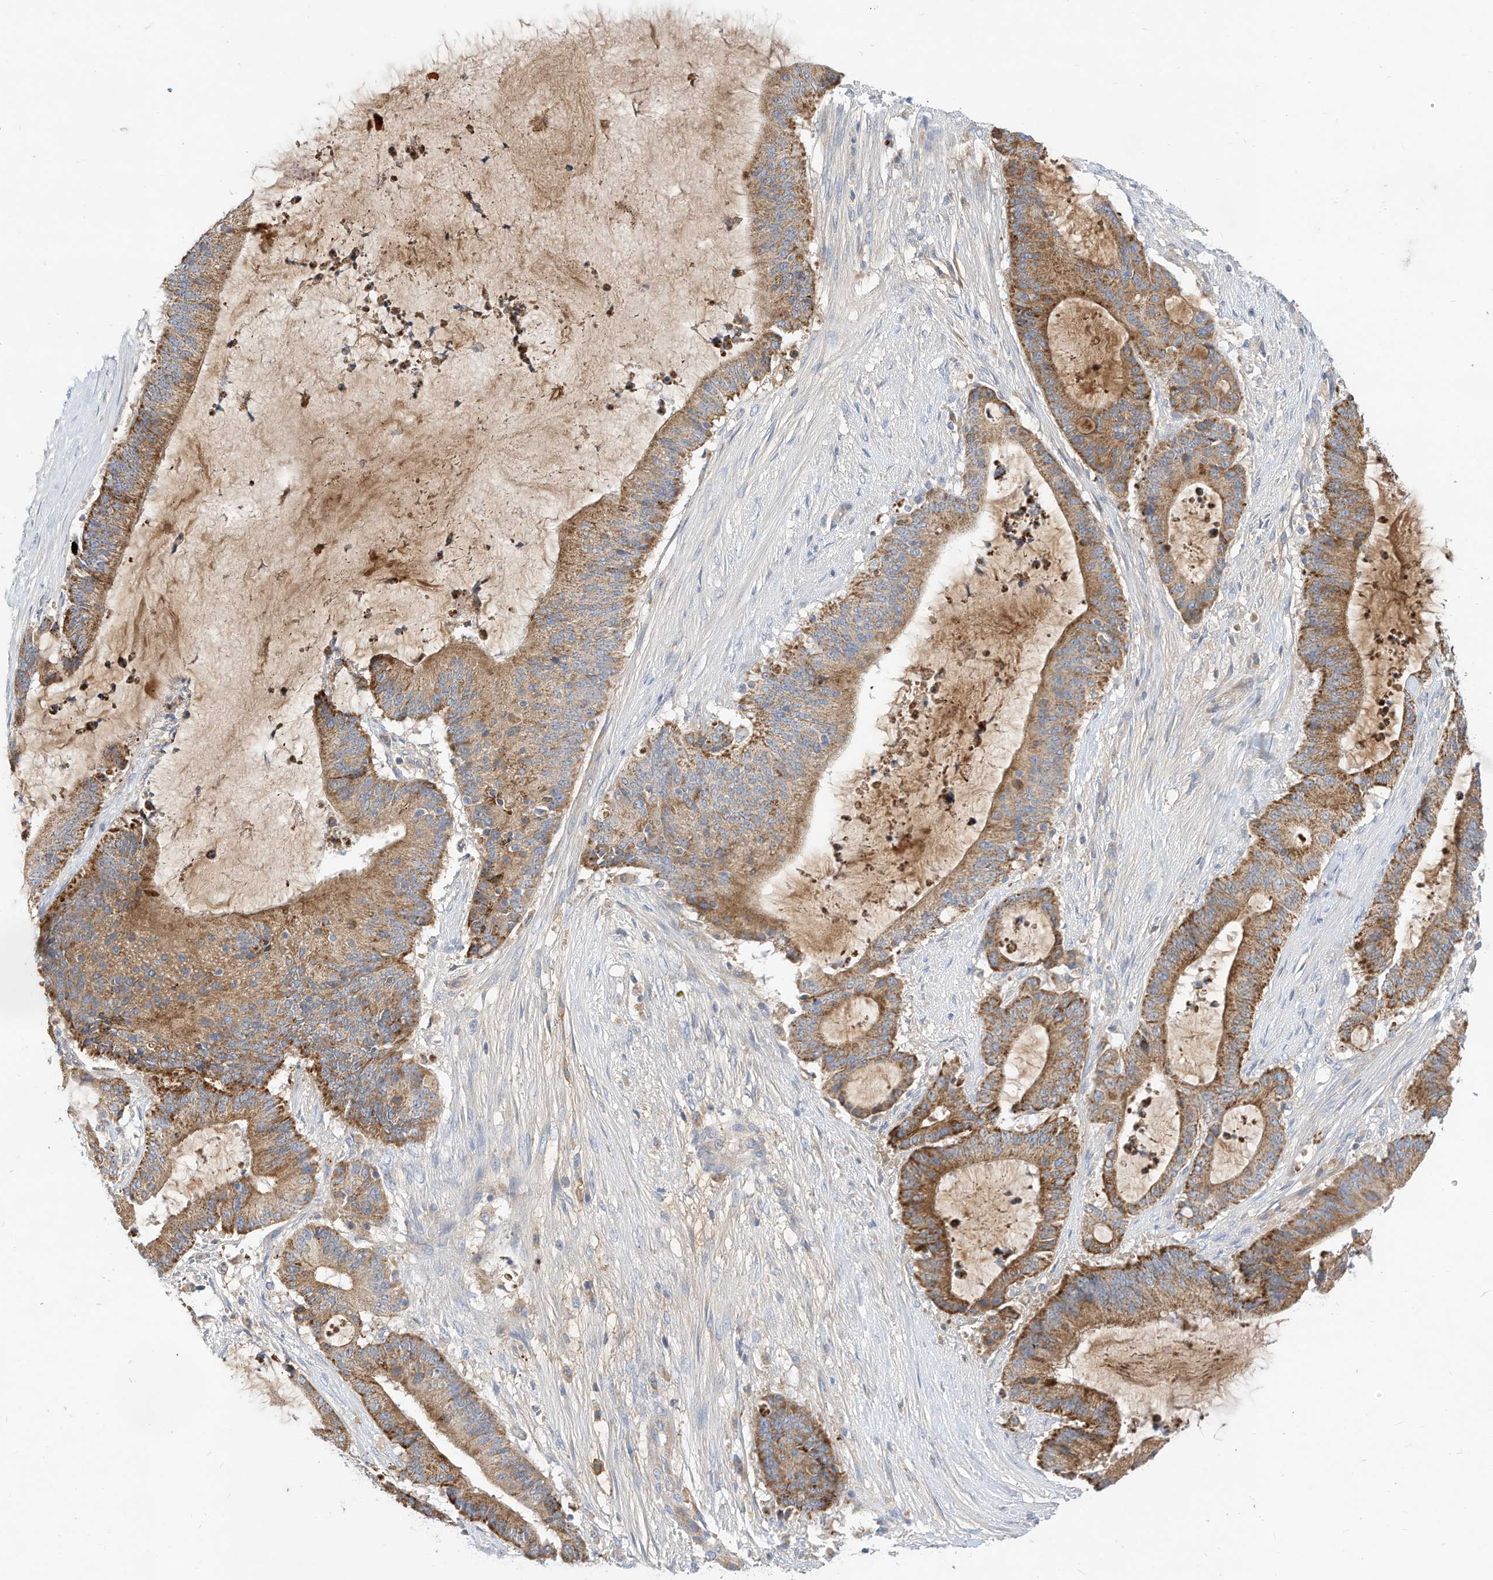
{"staining": {"intensity": "moderate", "quantity": ">75%", "location": "cytoplasmic/membranous"}, "tissue": "liver cancer", "cell_type": "Tumor cells", "image_type": "cancer", "snomed": [{"axis": "morphology", "description": "Normal tissue, NOS"}, {"axis": "morphology", "description": "Cholangiocarcinoma"}, {"axis": "topography", "description": "Liver"}, {"axis": "topography", "description": "Peripheral nerve tissue"}], "caption": "High-magnification brightfield microscopy of liver cancer stained with DAB (brown) and counterstained with hematoxylin (blue). tumor cells exhibit moderate cytoplasmic/membranous staining is identified in about>75% of cells.", "gene": "RHOH", "patient": {"sex": "female", "age": 73}}